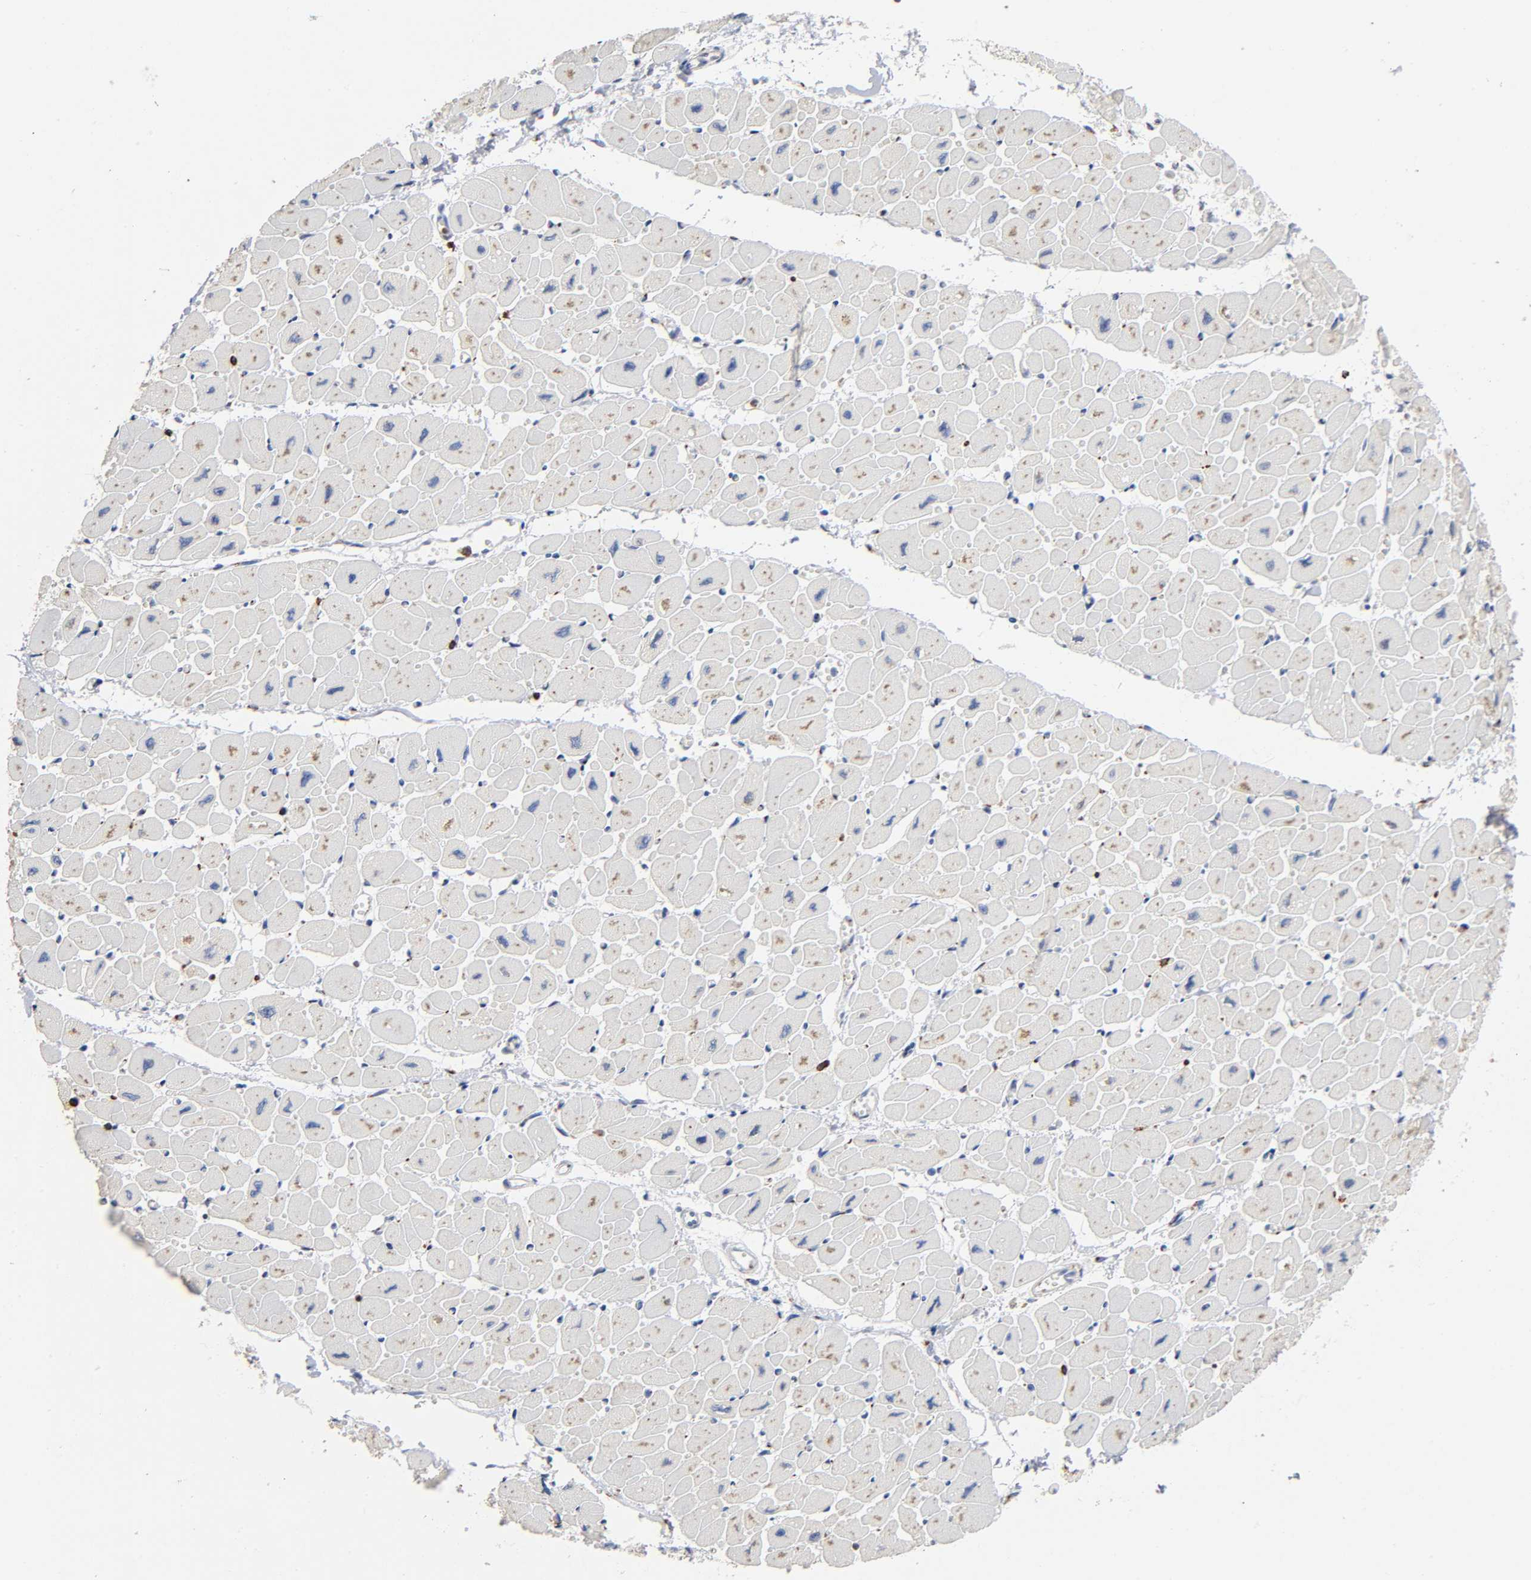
{"staining": {"intensity": "weak", "quantity": "25%-75%", "location": "cytoplasmic/membranous"}, "tissue": "heart muscle", "cell_type": "Cardiomyocytes", "image_type": "normal", "snomed": [{"axis": "morphology", "description": "Normal tissue, NOS"}, {"axis": "topography", "description": "Heart"}], "caption": "A low amount of weak cytoplasmic/membranous expression is identified in approximately 25%-75% of cardiomyocytes in unremarkable heart muscle.", "gene": "CAPN10", "patient": {"sex": "female", "age": 54}}